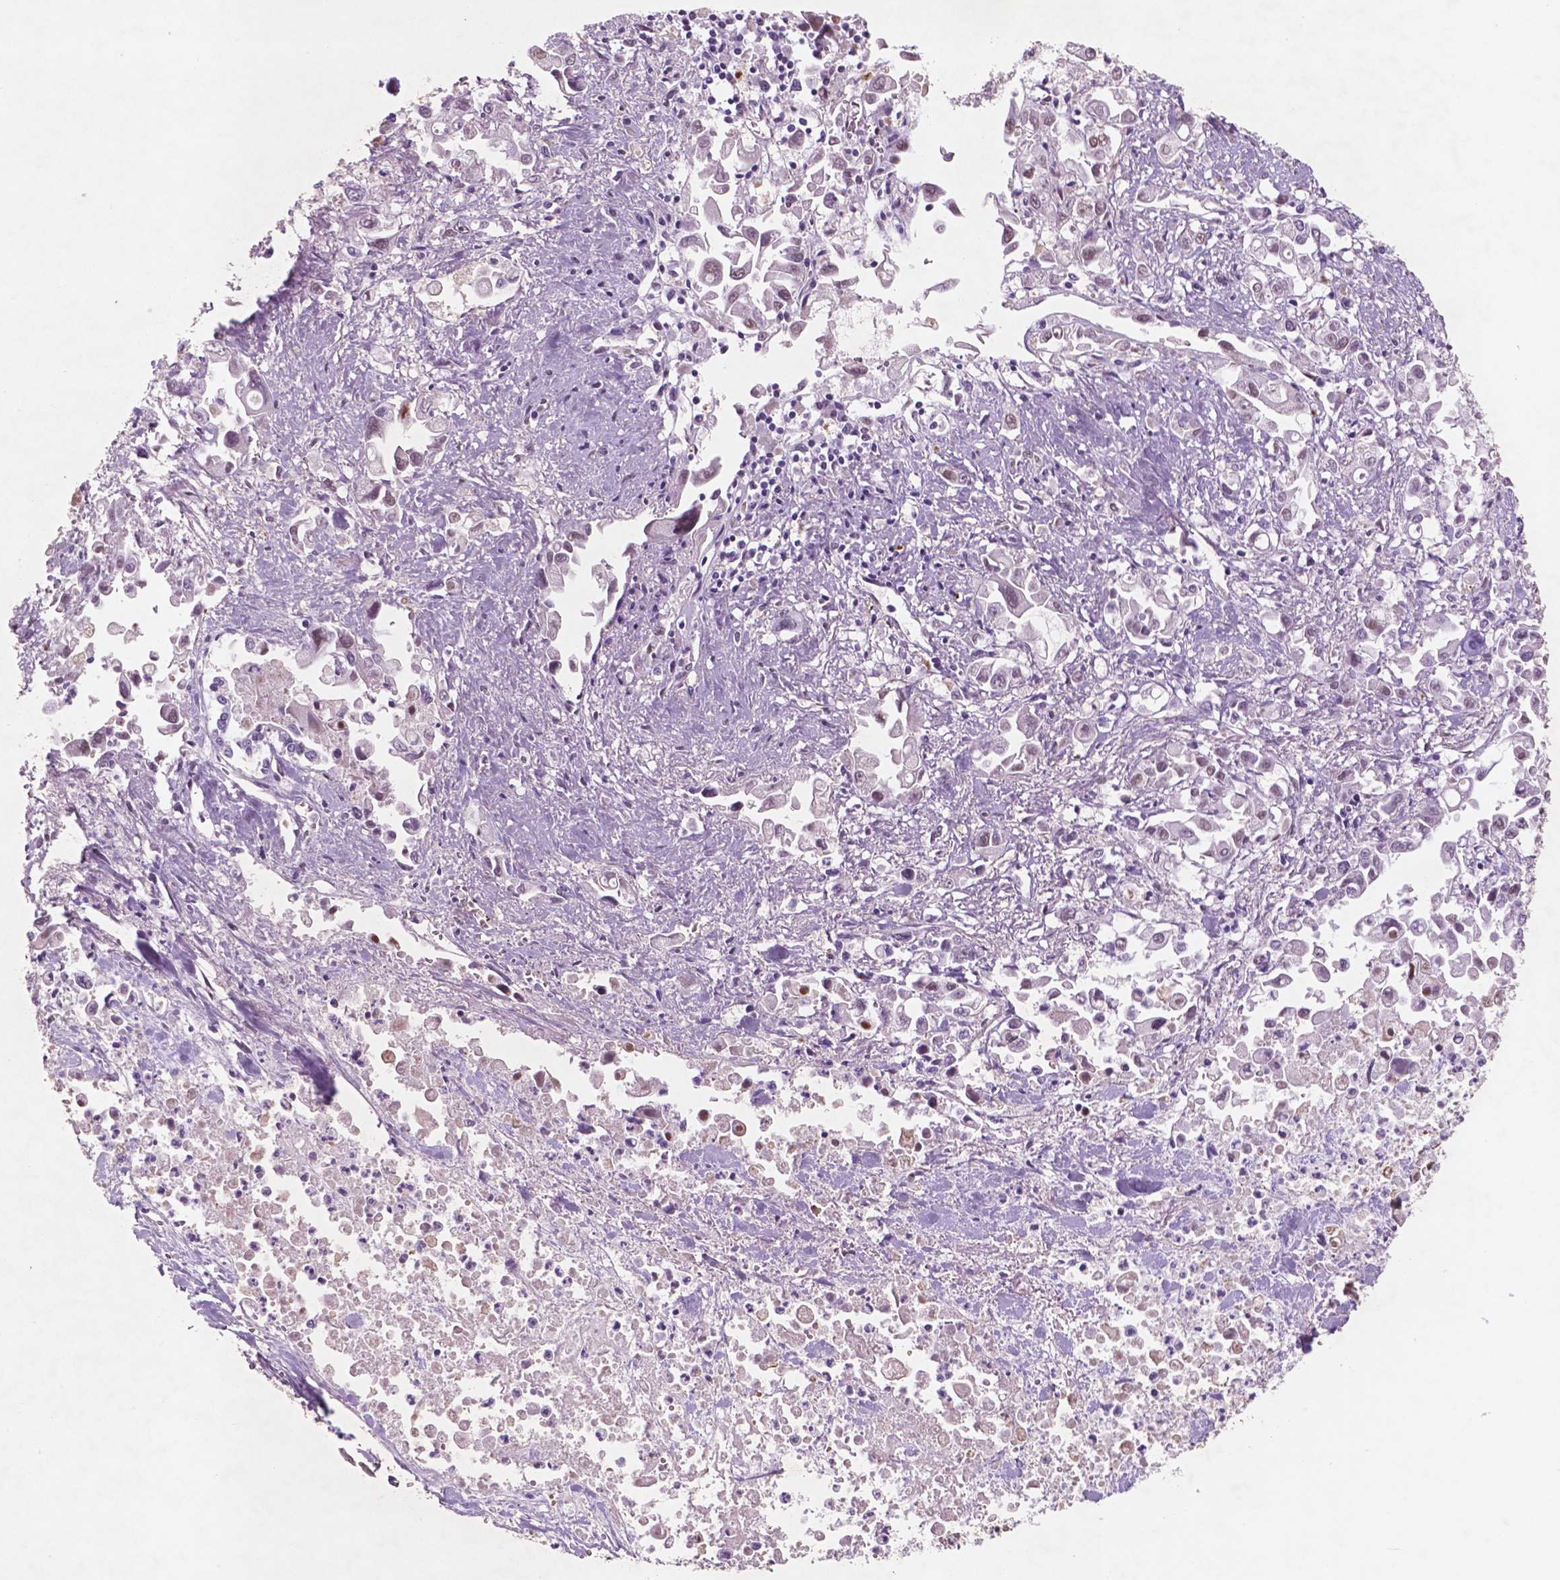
{"staining": {"intensity": "moderate", "quantity": "25%-75%", "location": "nuclear"}, "tissue": "pancreatic cancer", "cell_type": "Tumor cells", "image_type": "cancer", "snomed": [{"axis": "morphology", "description": "Adenocarcinoma, NOS"}, {"axis": "topography", "description": "Pancreas"}], "caption": "Immunohistochemical staining of pancreatic adenocarcinoma shows moderate nuclear protein positivity in about 25%-75% of tumor cells.", "gene": "CTR9", "patient": {"sex": "female", "age": 83}}